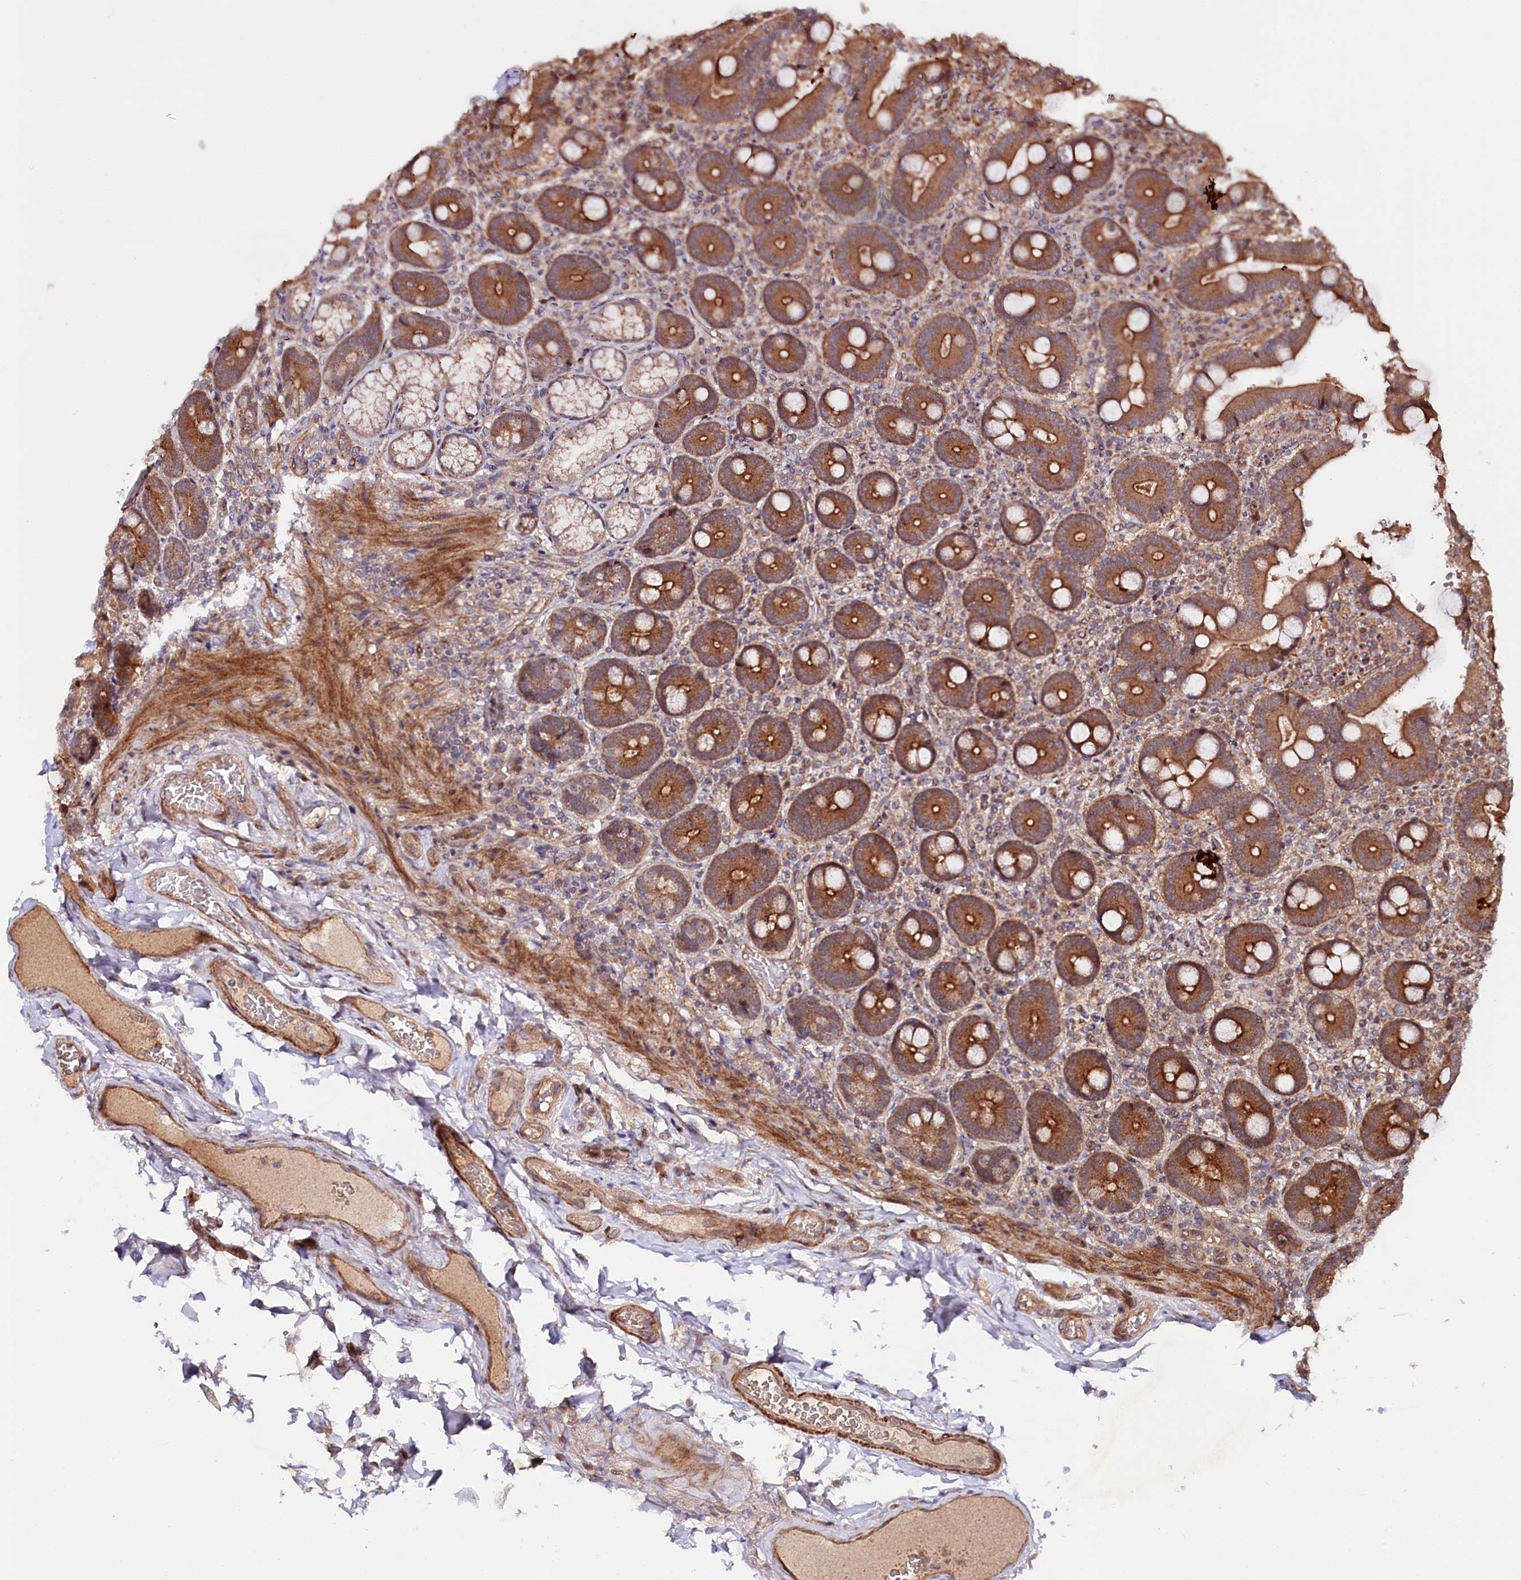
{"staining": {"intensity": "strong", "quantity": ">75%", "location": "cytoplasmic/membranous"}, "tissue": "duodenum", "cell_type": "Glandular cells", "image_type": "normal", "snomed": [{"axis": "morphology", "description": "Normal tissue, NOS"}, {"axis": "topography", "description": "Duodenum"}], "caption": "Immunohistochemistry (IHC) (DAB) staining of unremarkable duodenum exhibits strong cytoplasmic/membranous protein expression in about >75% of glandular cells. (brown staining indicates protein expression, while blue staining denotes nuclei).", "gene": "NEDD1", "patient": {"sex": "female", "age": 62}}